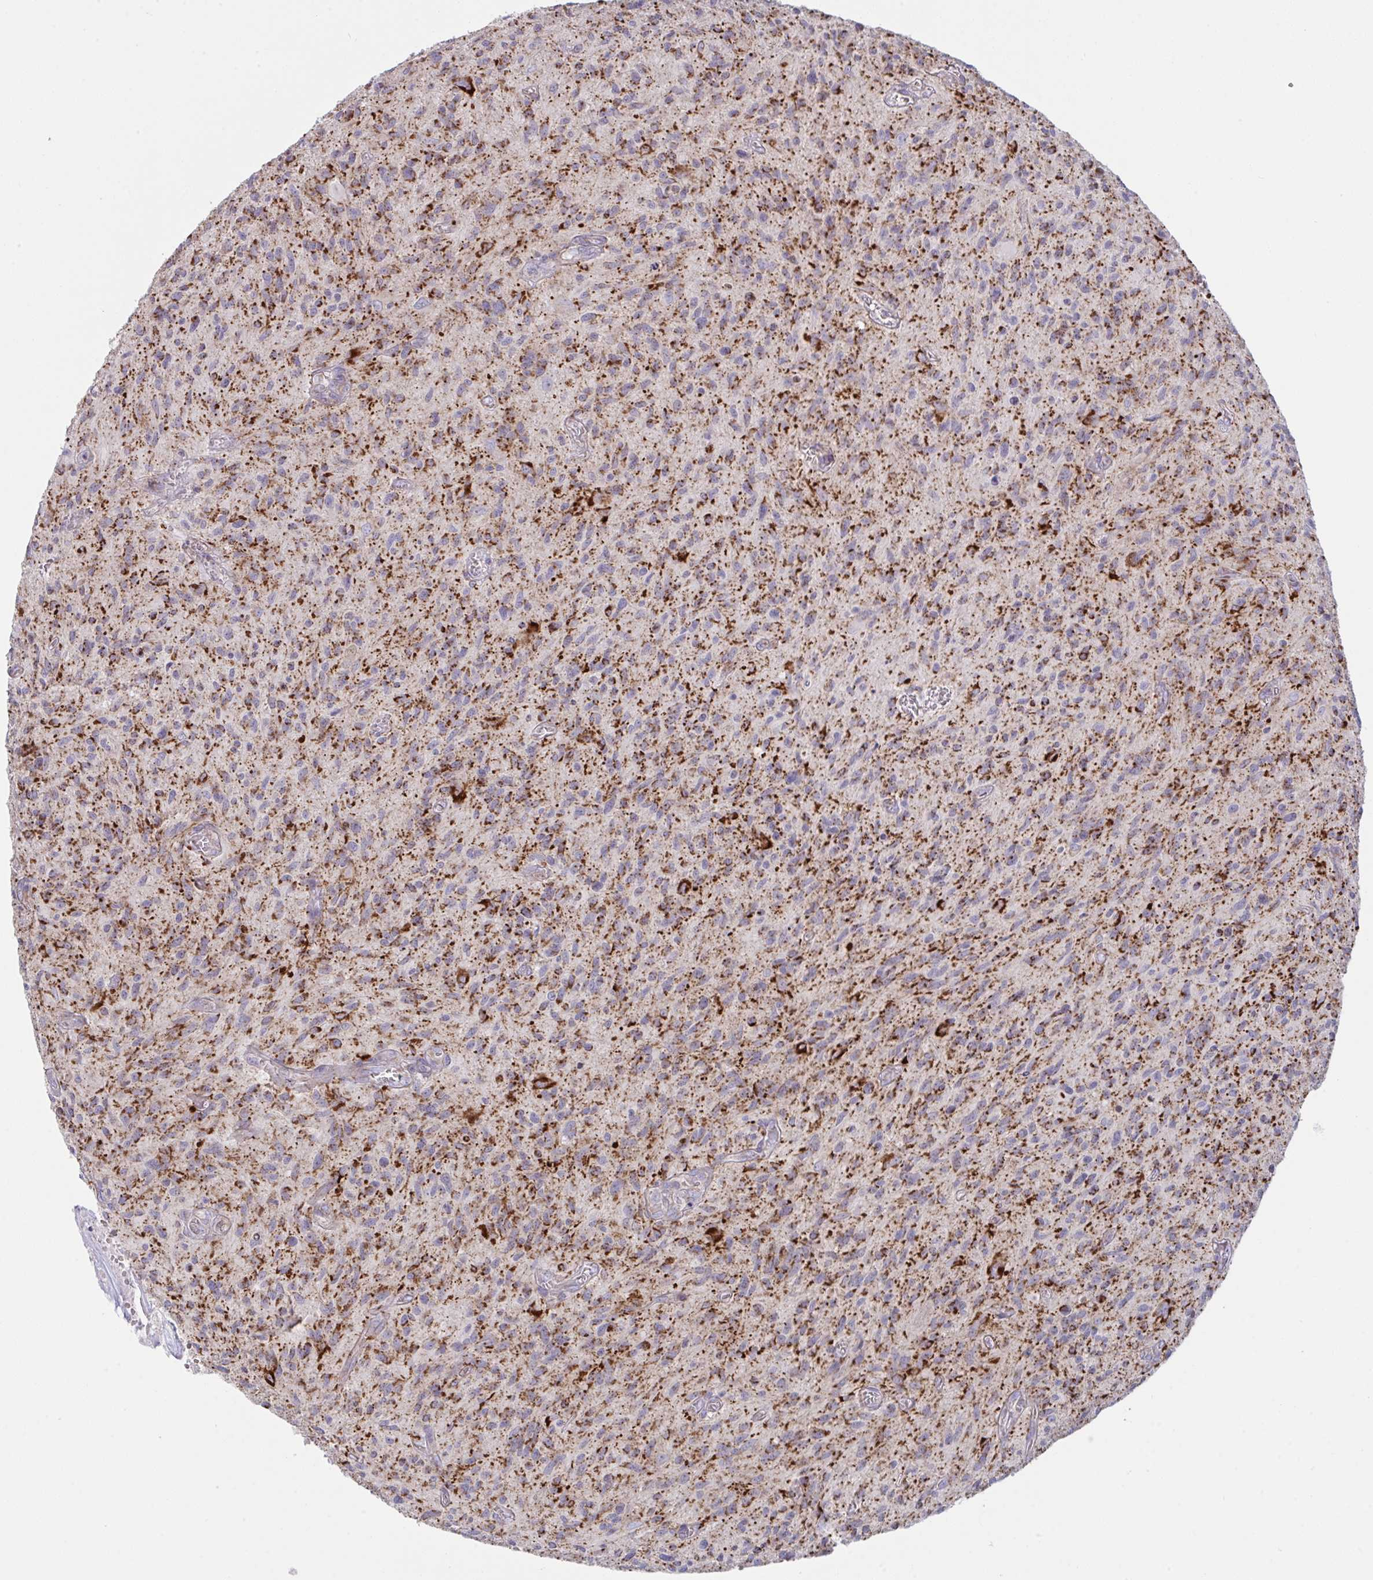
{"staining": {"intensity": "strong", "quantity": "25%-75%", "location": "cytoplasmic/membranous"}, "tissue": "glioma", "cell_type": "Tumor cells", "image_type": "cancer", "snomed": [{"axis": "morphology", "description": "Glioma, malignant, High grade"}, {"axis": "topography", "description": "Brain"}], "caption": "A high-resolution image shows immunohistochemistry (IHC) staining of glioma, which shows strong cytoplasmic/membranous positivity in about 25%-75% of tumor cells.", "gene": "MICOS10", "patient": {"sex": "male", "age": 75}}